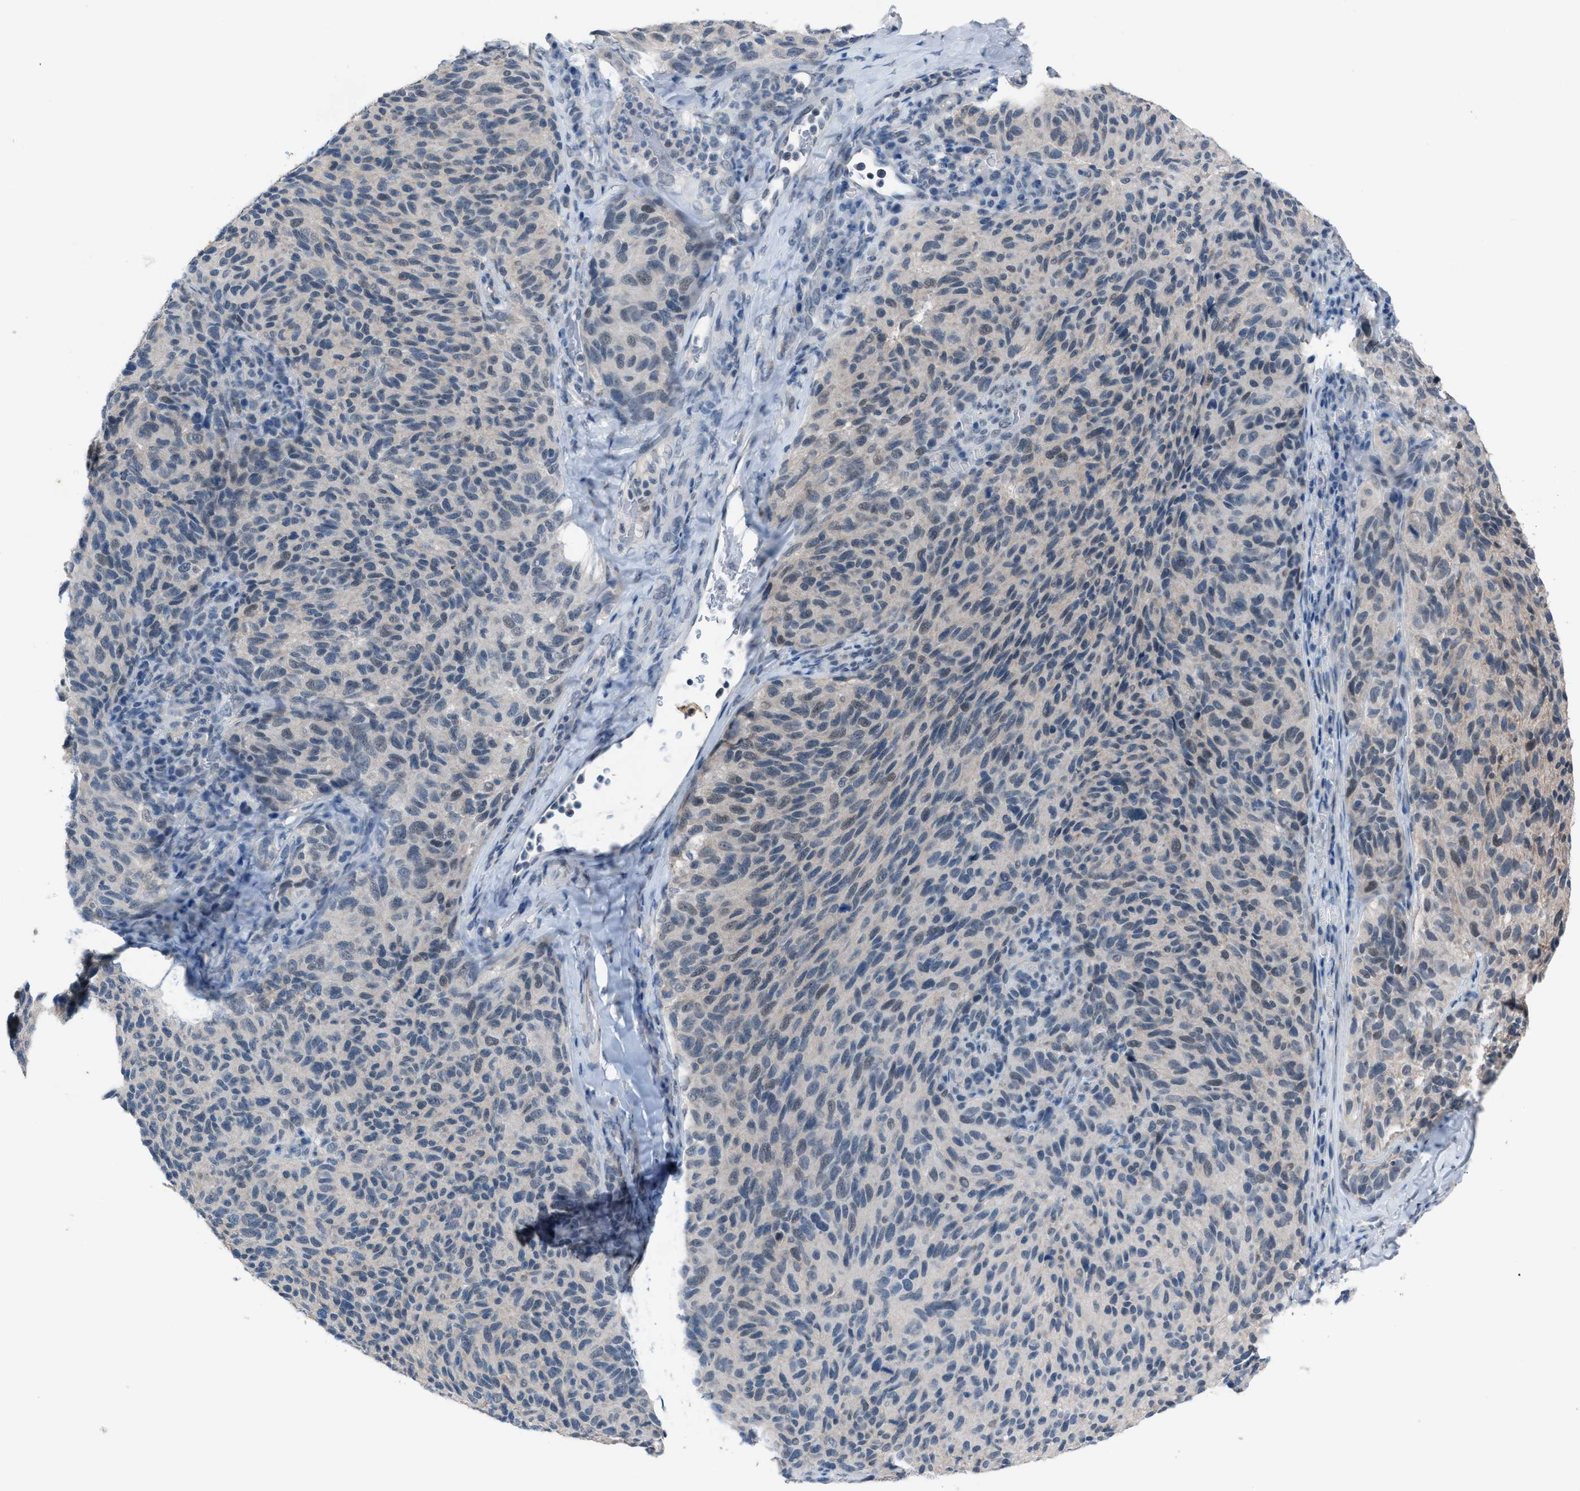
{"staining": {"intensity": "negative", "quantity": "none", "location": "none"}, "tissue": "melanoma", "cell_type": "Tumor cells", "image_type": "cancer", "snomed": [{"axis": "morphology", "description": "Malignant melanoma, NOS"}, {"axis": "topography", "description": "Skin"}], "caption": "Tumor cells are negative for brown protein staining in malignant melanoma.", "gene": "ANAPC11", "patient": {"sex": "female", "age": 73}}